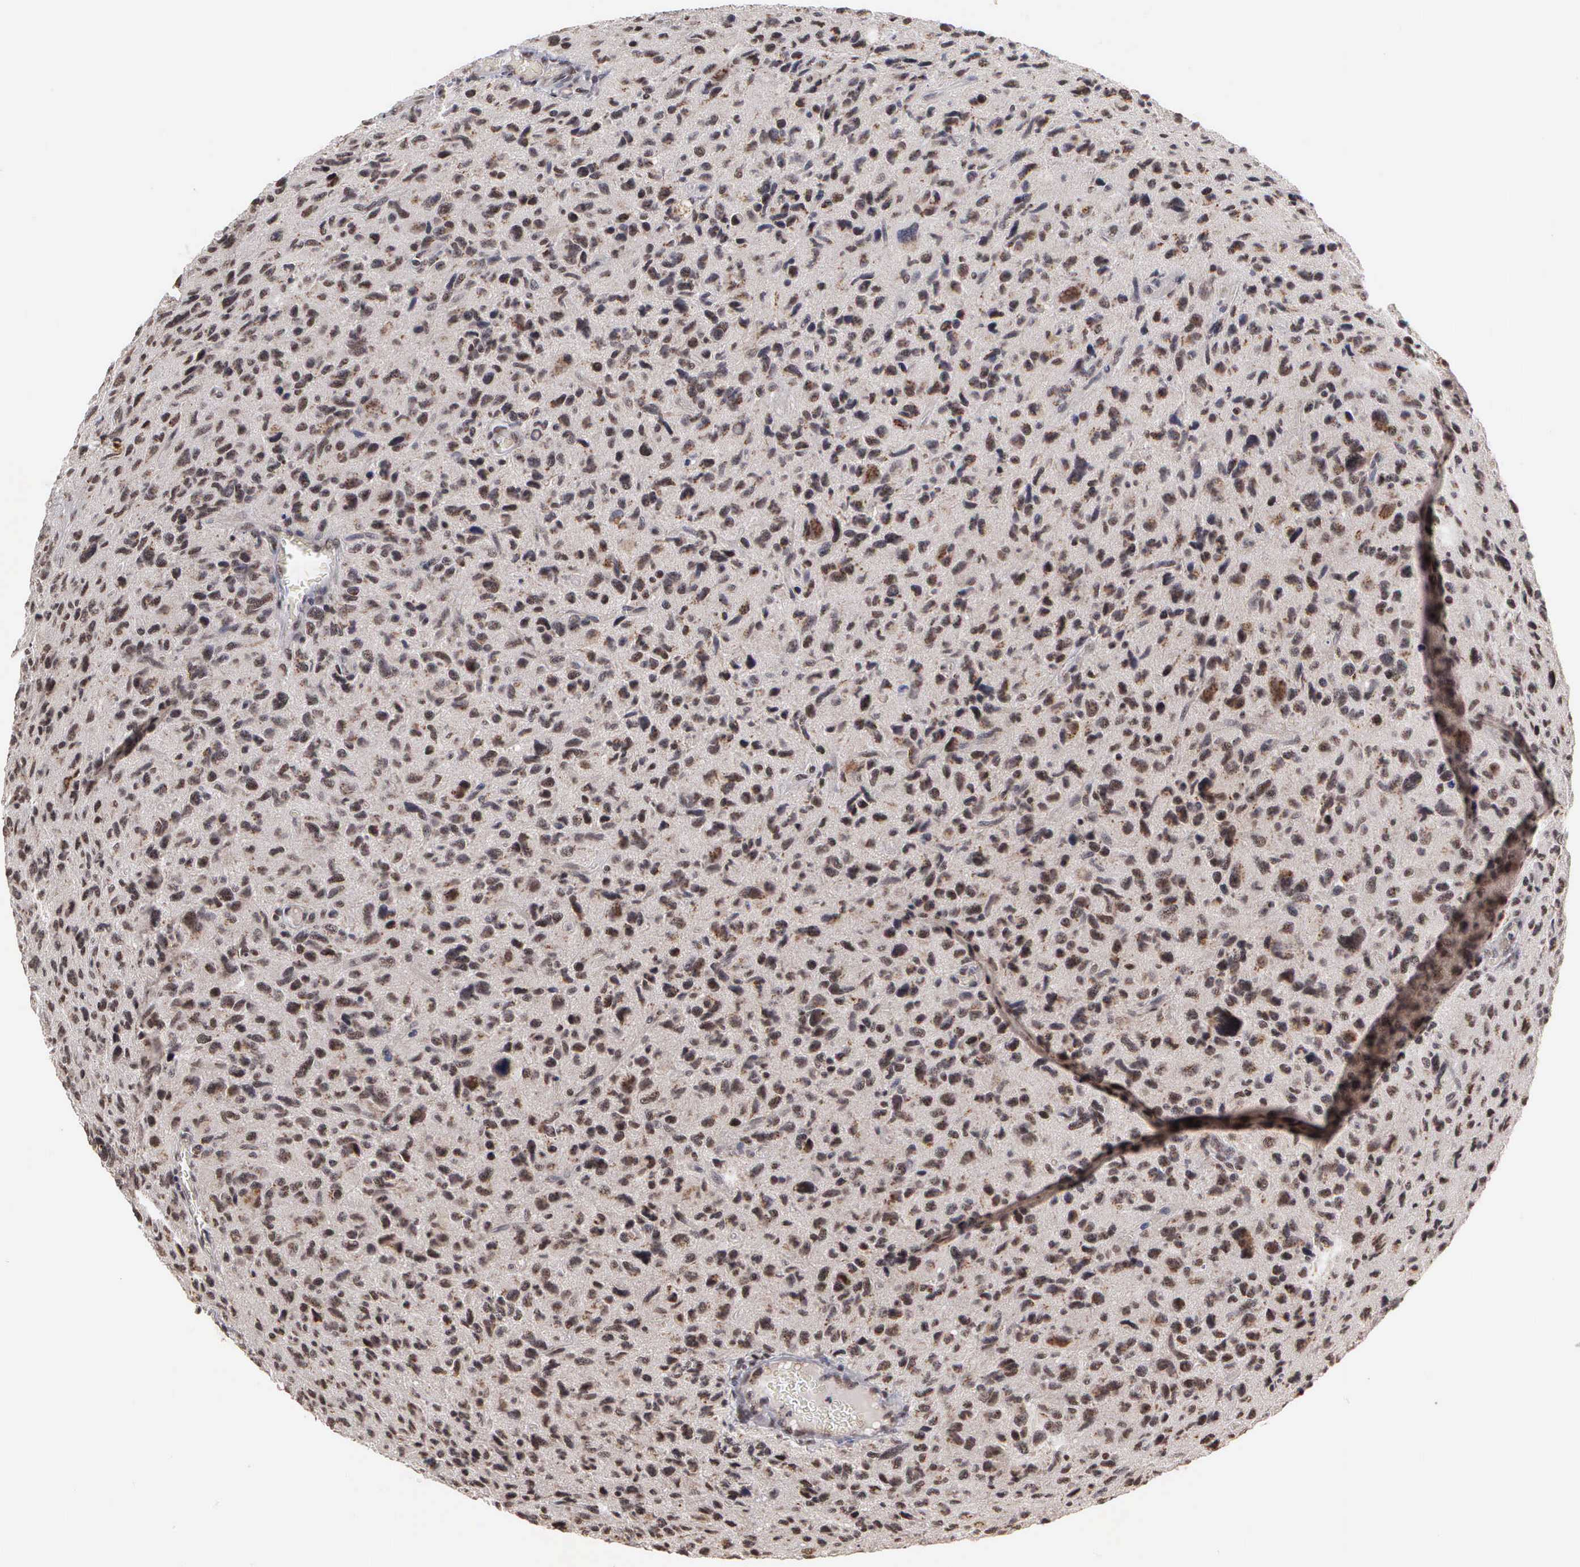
{"staining": {"intensity": "moderate", "quantity": ">75%", "location": "nuclear"}, "tissue": "glioma", "cell_type": "Tumor cells", "image_type": "cancer", "snomed": [{"axis": "morphology", "description": "Glioma, malignant, High grade"}, {"axis": "topography", "description": "Brain"}], "caption": "Protein expression analysis of human malignant high-grade glioma reveals moderate nuclear positivity in approximately >75% of tumor cells.", "gene": "GTF2A1", "patient": {"sex": "female", "age": 60}}